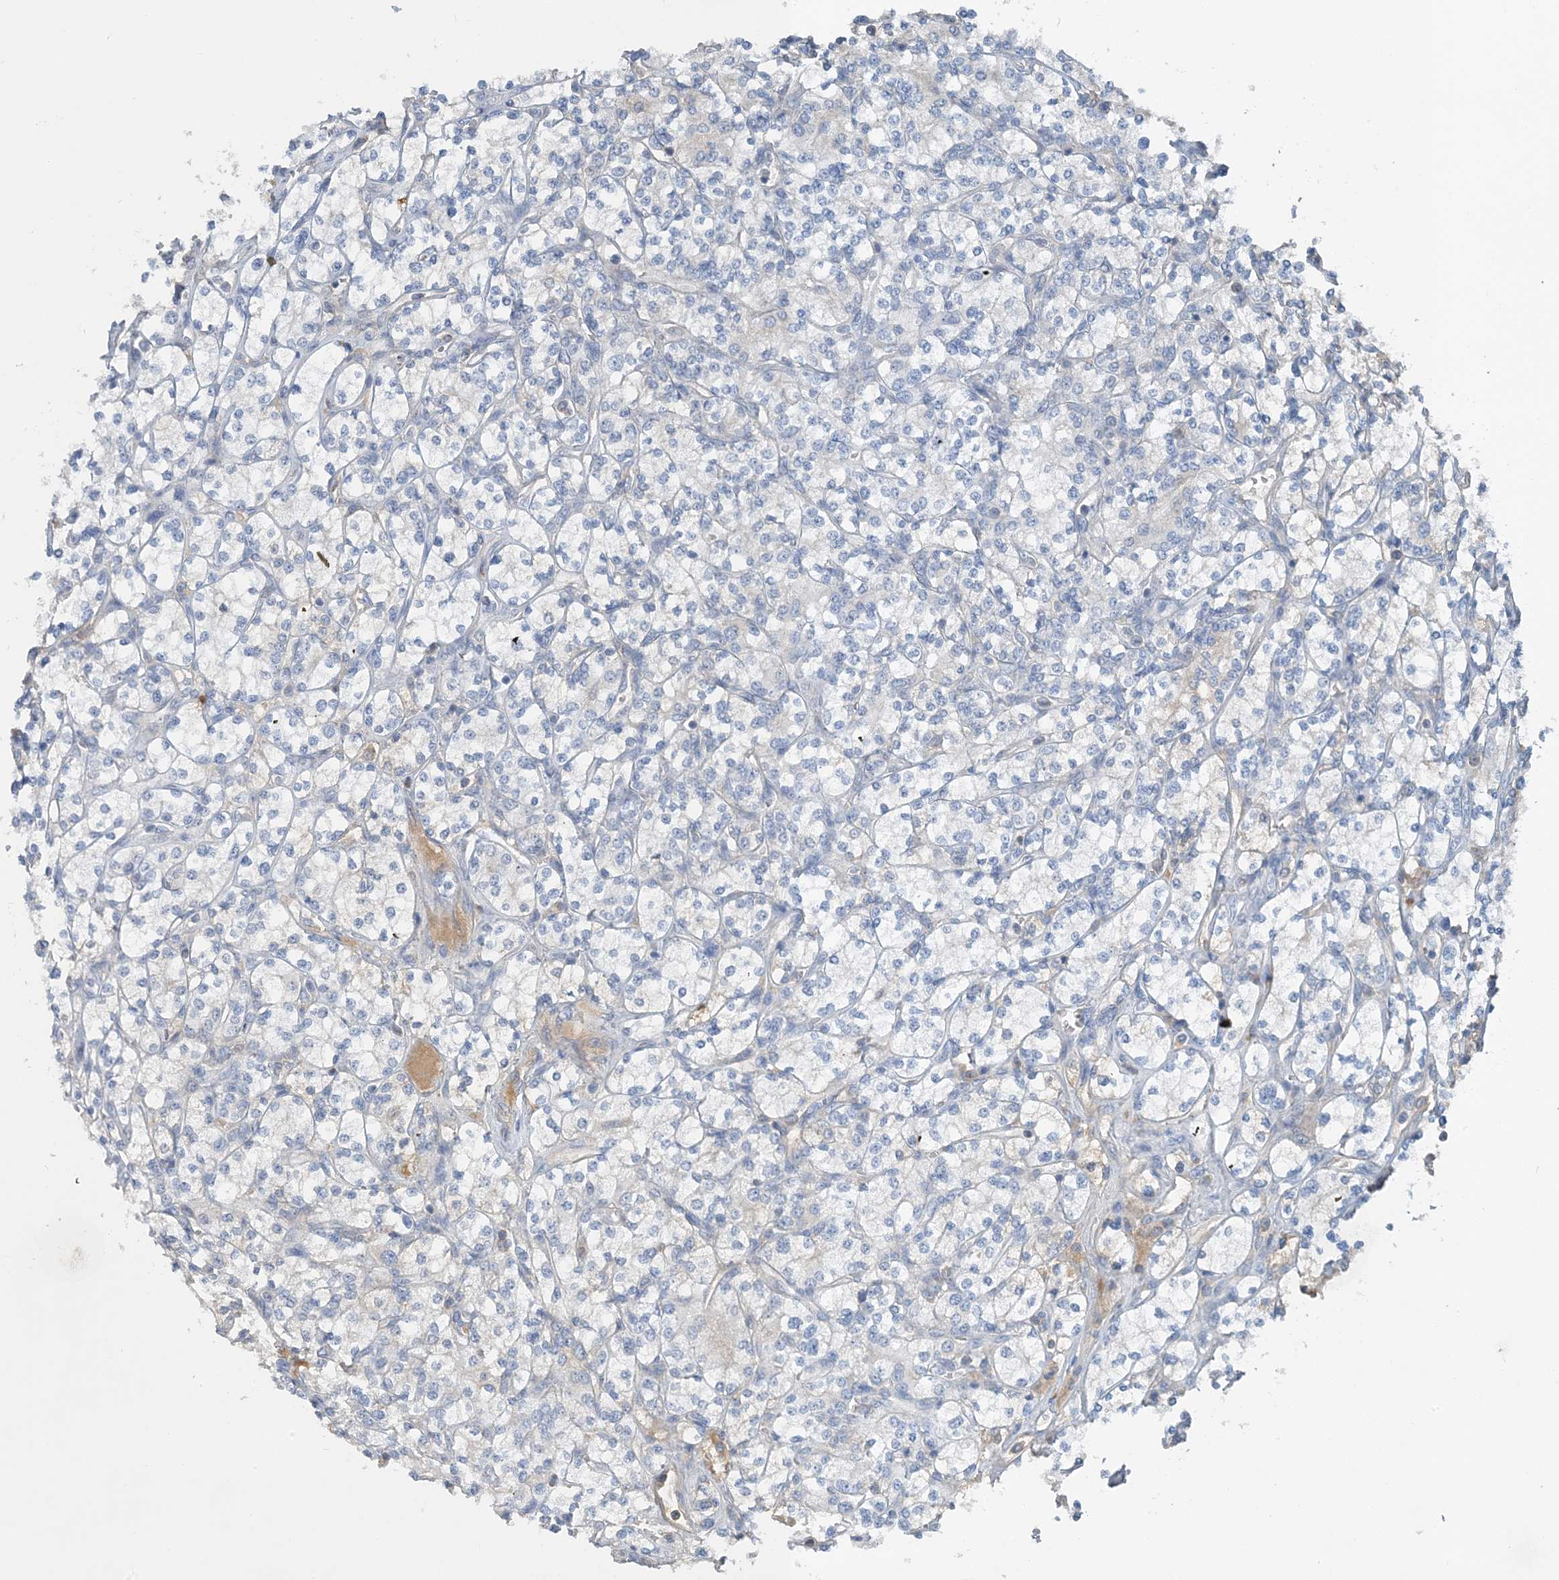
{"staining": {"intensity": "negative", "quantity": "none", "location": "none"}, "tissue": "renal cancer", "cell_type": "Tumor cells", "image_type": "cancer", "snomed": [{"axis": "morphology", "description": "Adenocarcinoma, NOS"}, {"axis": "topography", "description": "Kidney"}], "caption": "Tumor cells are negative for brown protein staining in renal cancer (adenocarcinoma).", "gene": "CTRL", "patient": {"sex": "male", "age": 77}}